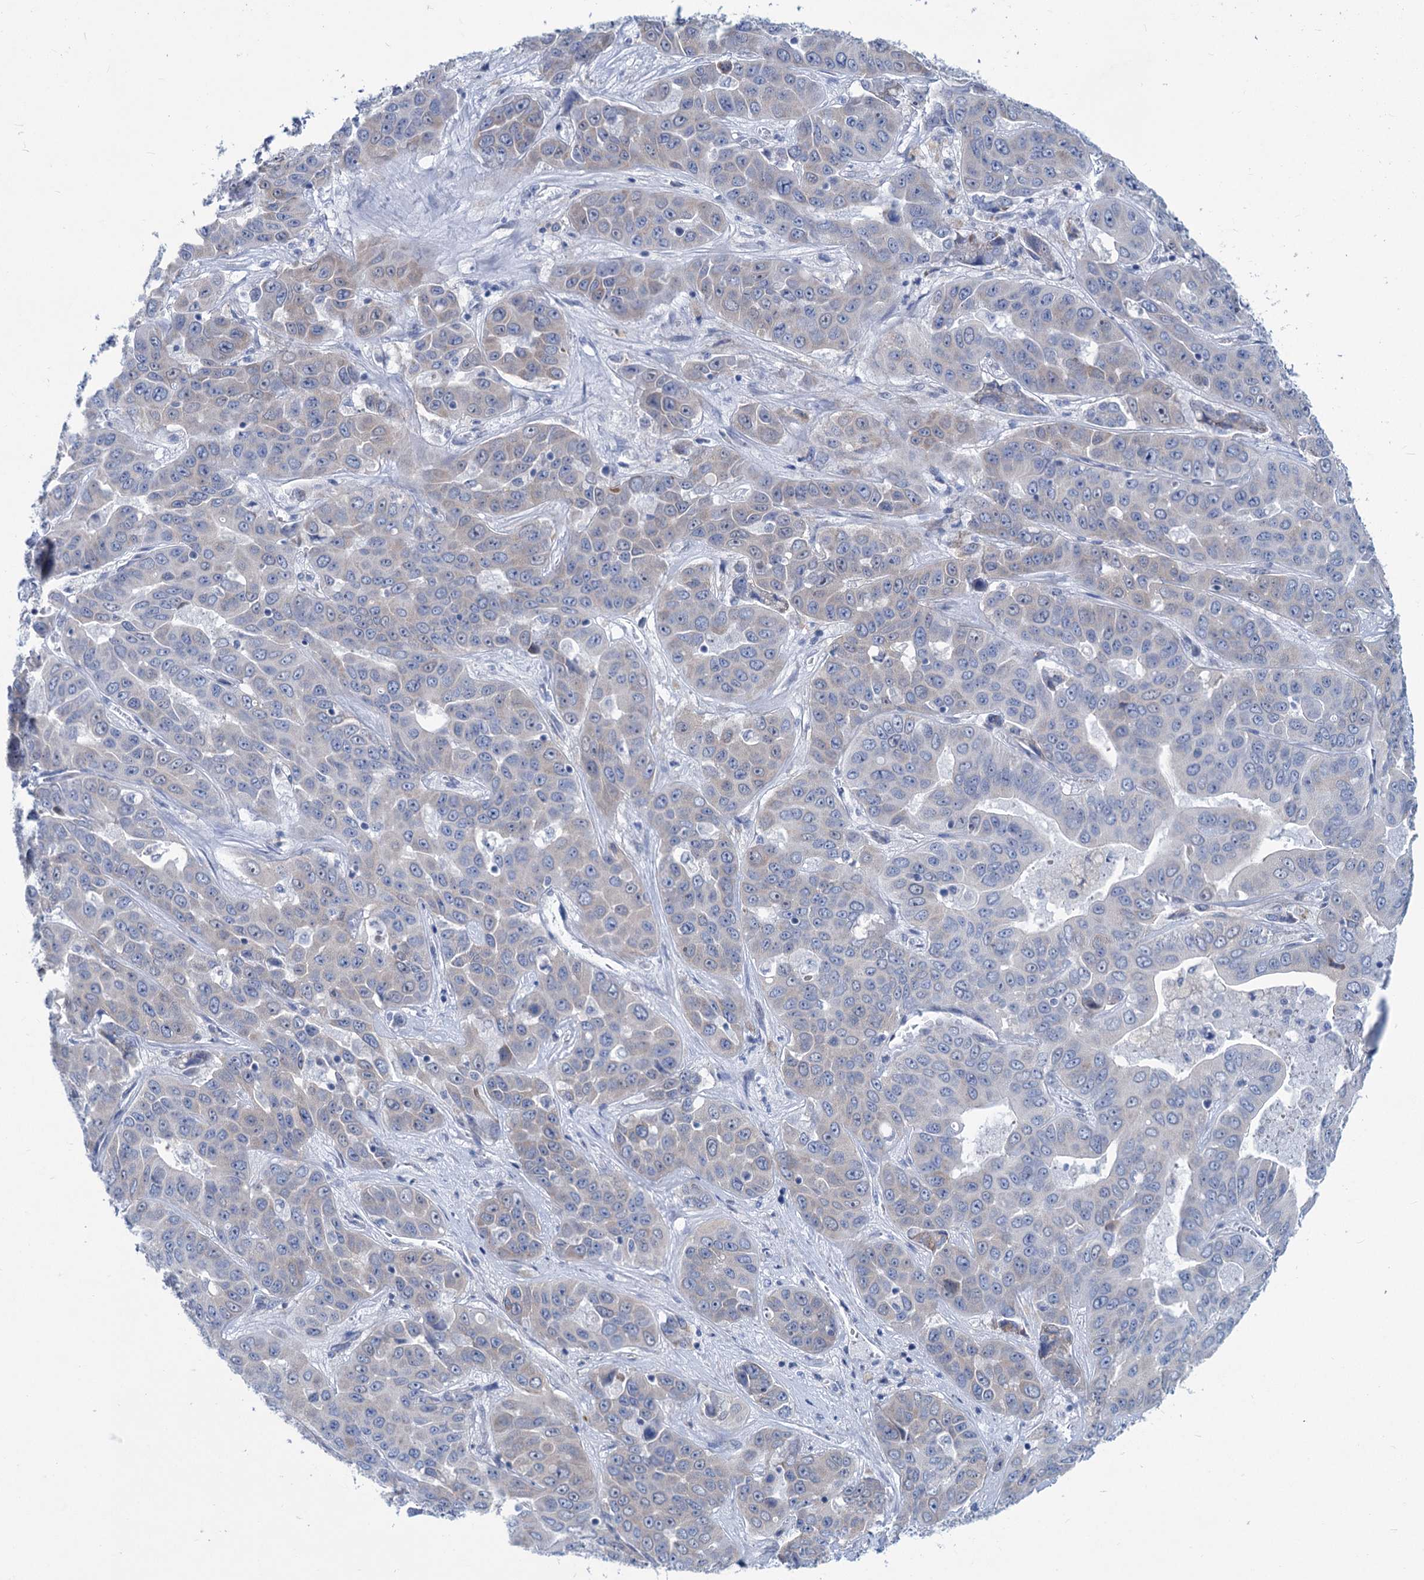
{"staining": {"intensity": "negative", "quantity": "none", "location": "none"}, "tissue": "liver cancer", "cell_type": "Tumor cells", "image_type": "cancer", "snomed": [{"axis": "morphology", "description": "Cholangiocarcinoma"}, {"axis": "topography", "description": "Liver"}], "caption": "IHC micrograph of neoplastic tissue: human liver cancer stained with DAB exhibits no significant protein staining in tumor cells.", "gene": "NEU3", "patient": {"sex": "female", "age": 52}}